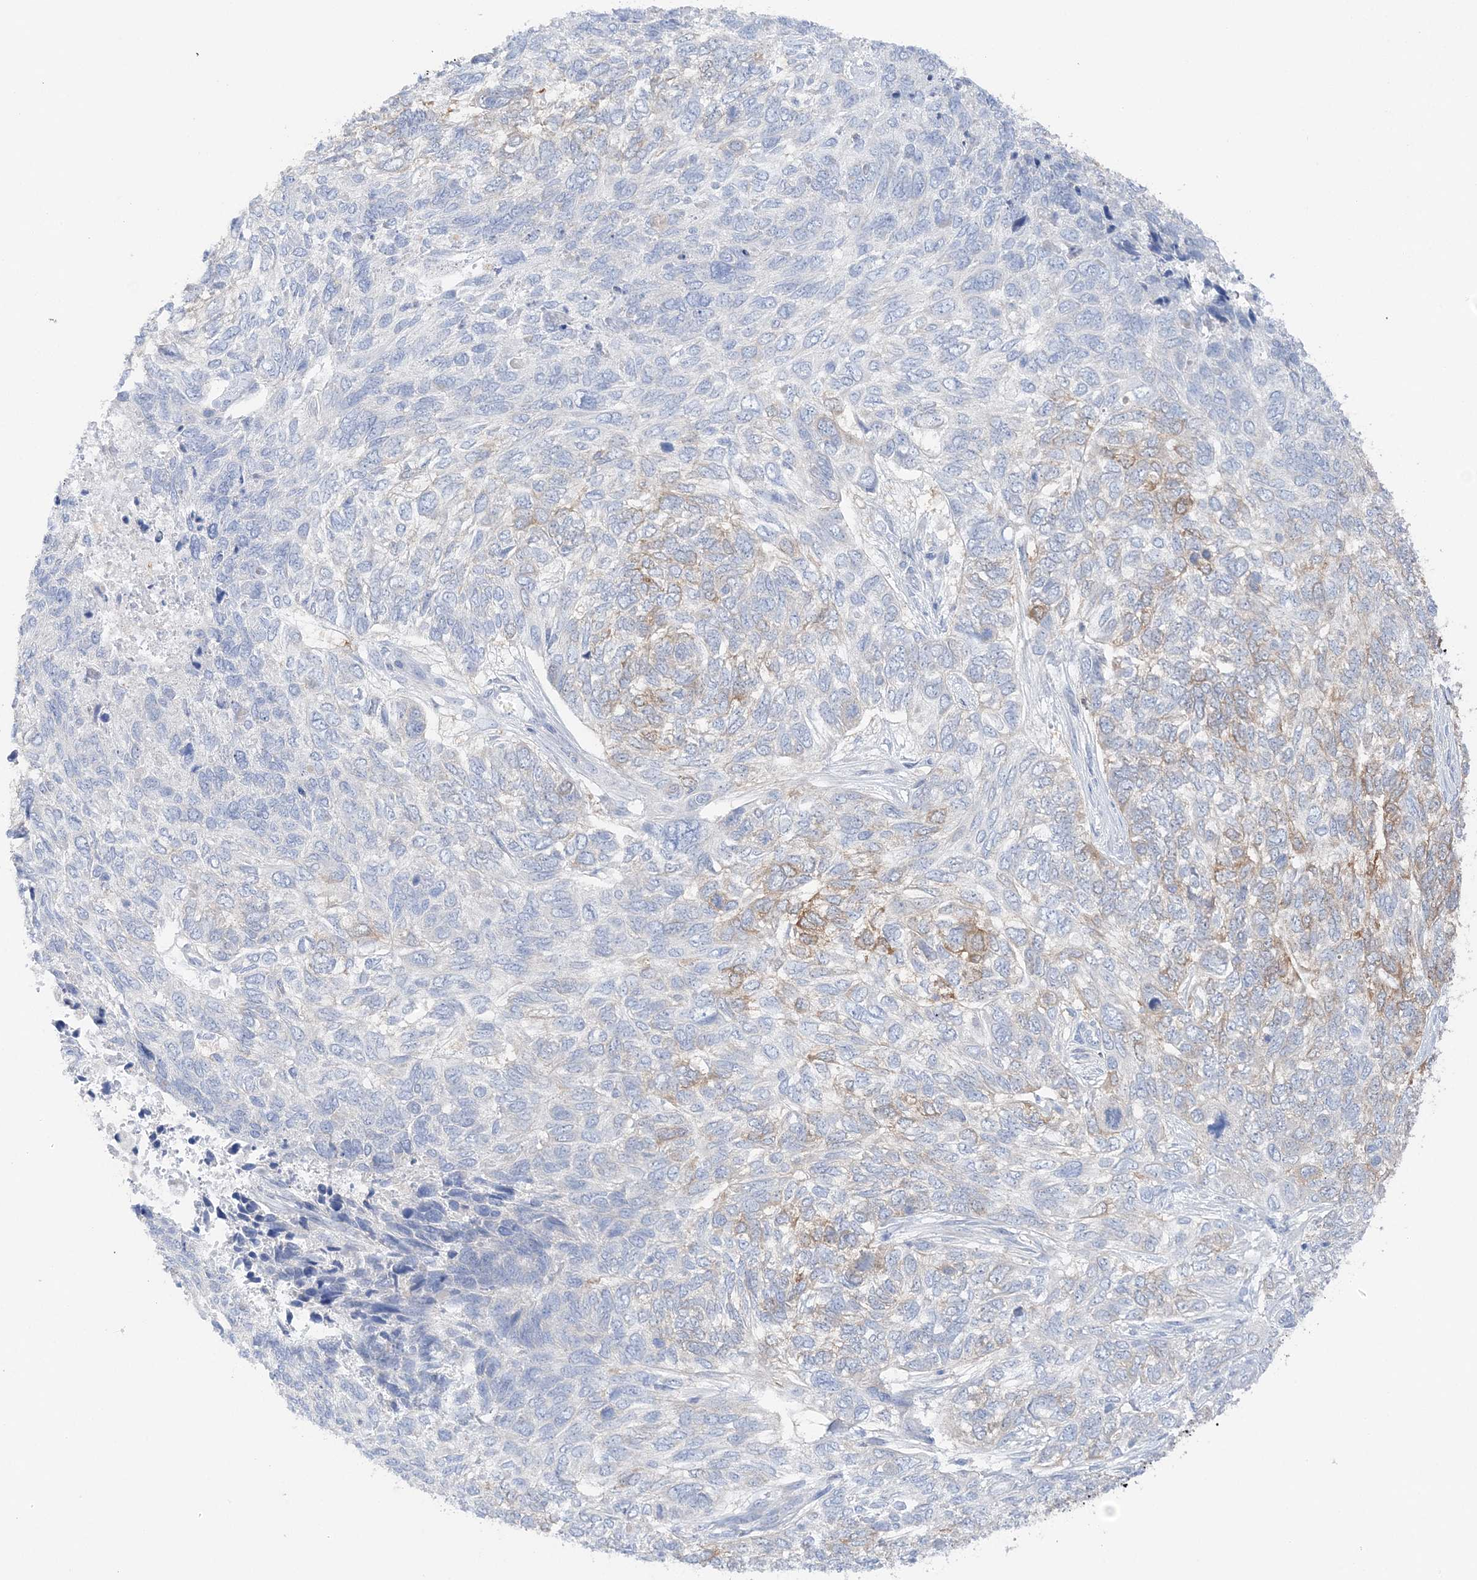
{"staining": {"intensity": "weak", "quantity": "25%-75%", "location": "cytoplasmic/membranous"}, "tissue": "skin cancer", "cell_type": "Tumor cells", "image_type": "cancer", "snomed": [{"axis": "morphology", "description": "Basal cell carcinoma"}, {"axis": "topography", "description": "Skin"}], "caption": "Skin cancer (basal cell carcinoma) tissue exhibits weak cytoplasmic/membranous expression in approximately 25%-75% of tumor cells, visualized by immunohistochemistry. (DAB IHC with brightfield microscopy, high magnification).", "gene": "HMGCS1", "patient": {"sex": "female", "age": 65}}